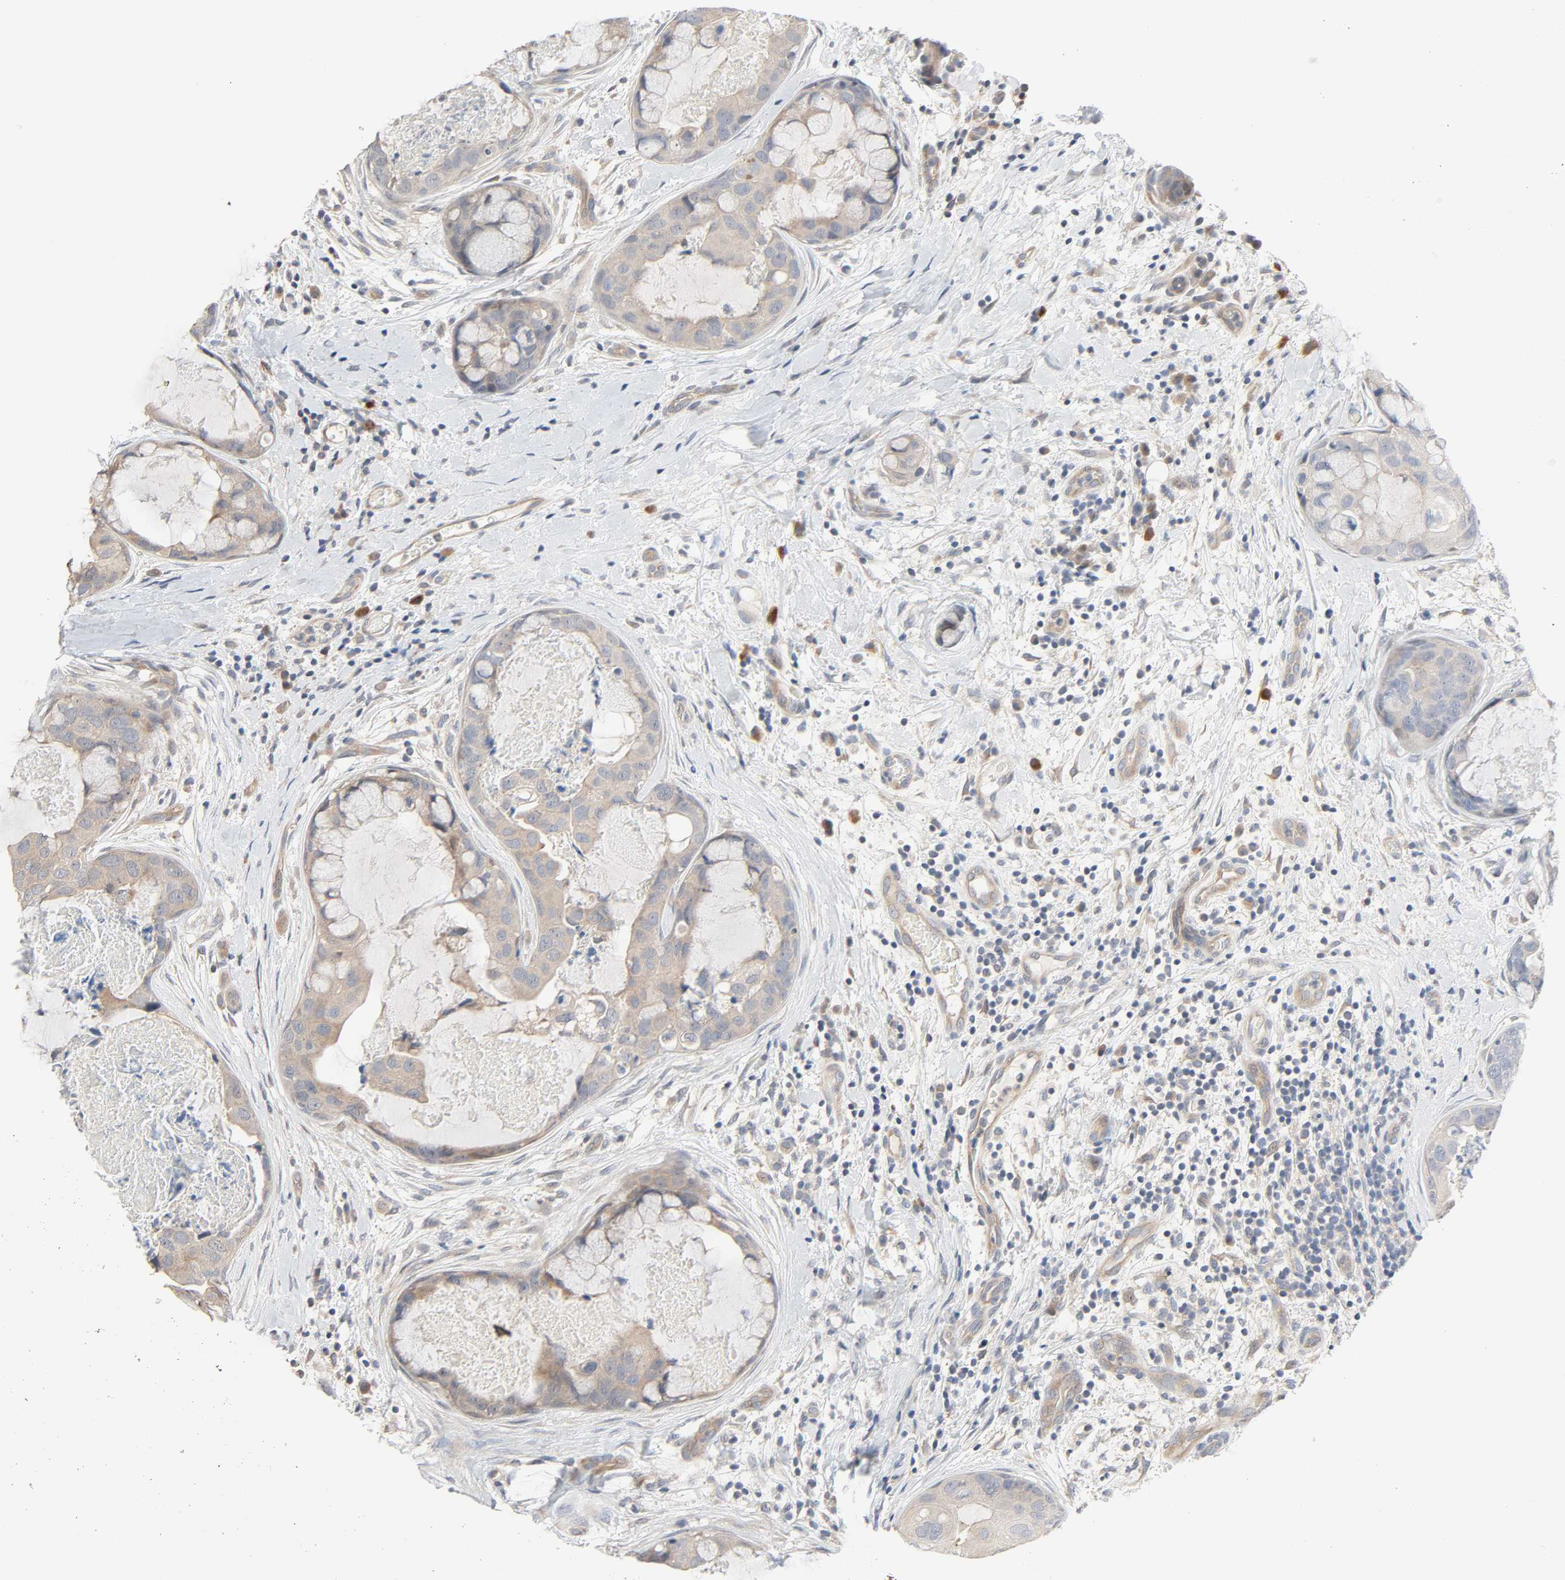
{"staining": {"intensity": "moderate", "quantity": ">75%", "location": "cytoplasmic/membranous"}, "tissue": "breast cancer", "cell_type": "Tumor cells", "image_type": "cancer", "snomed": [{"axis": "morphology", "description": "Duct carcinoma"}, {"axis": "topography", "description": "Breast"}], "caption": "An immunohistochemistry (IHC) histopathology image of tumor tissue is shown. Protein staining in brown labels moderate cytoplasmic/membranous positivity in intraductal carcinoma (breast) within tumor cells.", "gene": "PPP2R1B", "patient": {"sex": "female", "age": 40}}